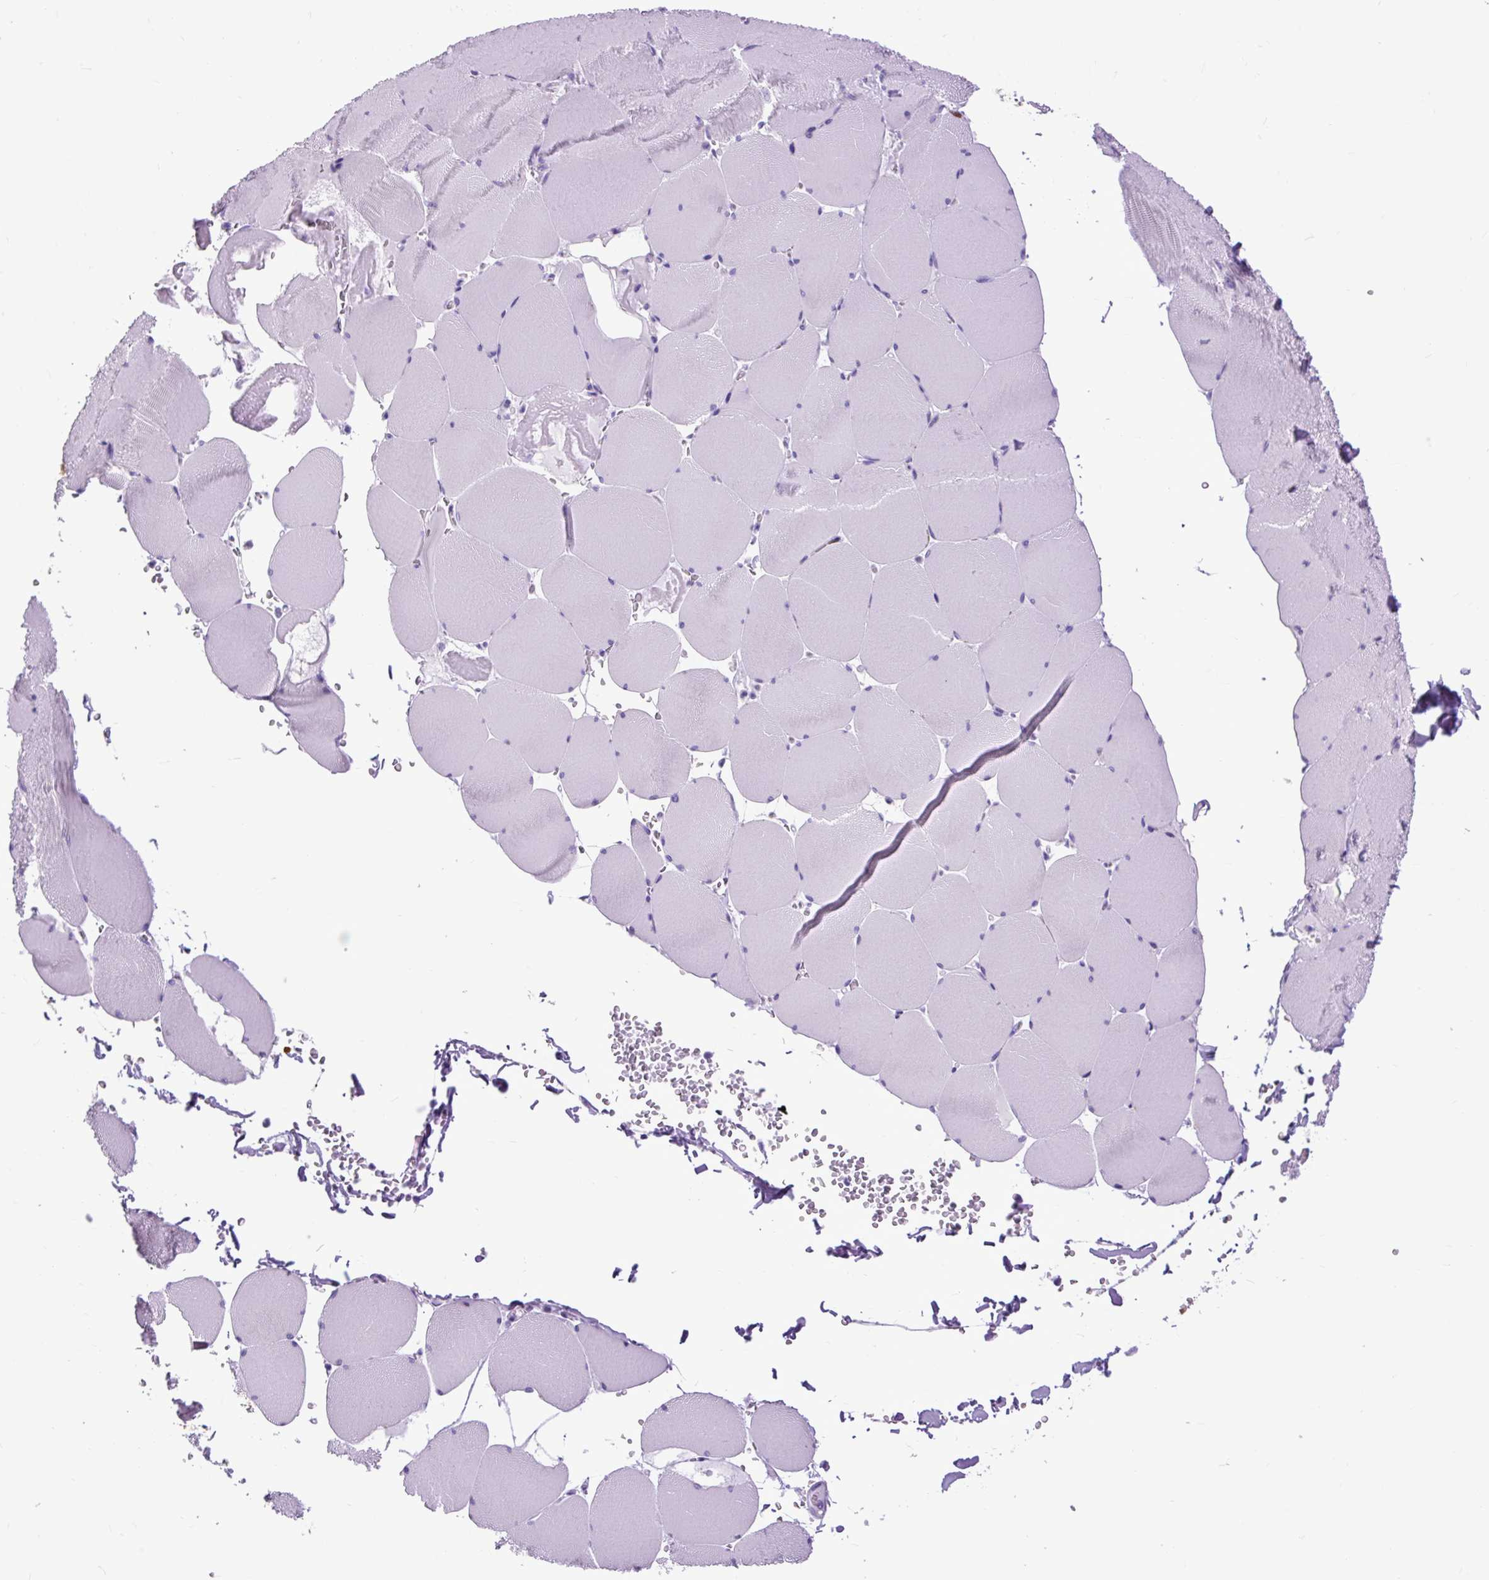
{"staining": {"intensity": "negative", "quantity": "none", "location": "none"}, "tissue": "skeletal muscle", "cell_type": "Myocytes", "image_type": "normal", "snomed": [{"axis": "morphology", "description": "Normal tissue, NOS"}, {"axis": "topography", "description": "Skeletal muscle"}, {"axis": "topography", "description": "Head-Neck"}], "caption": "An IHC image of normal skeletal muscle is shown. There is no staining in myocytes of skeletal muscle.", "gene": "DPP6", "patient": {"sex": "male", "age": 66}}